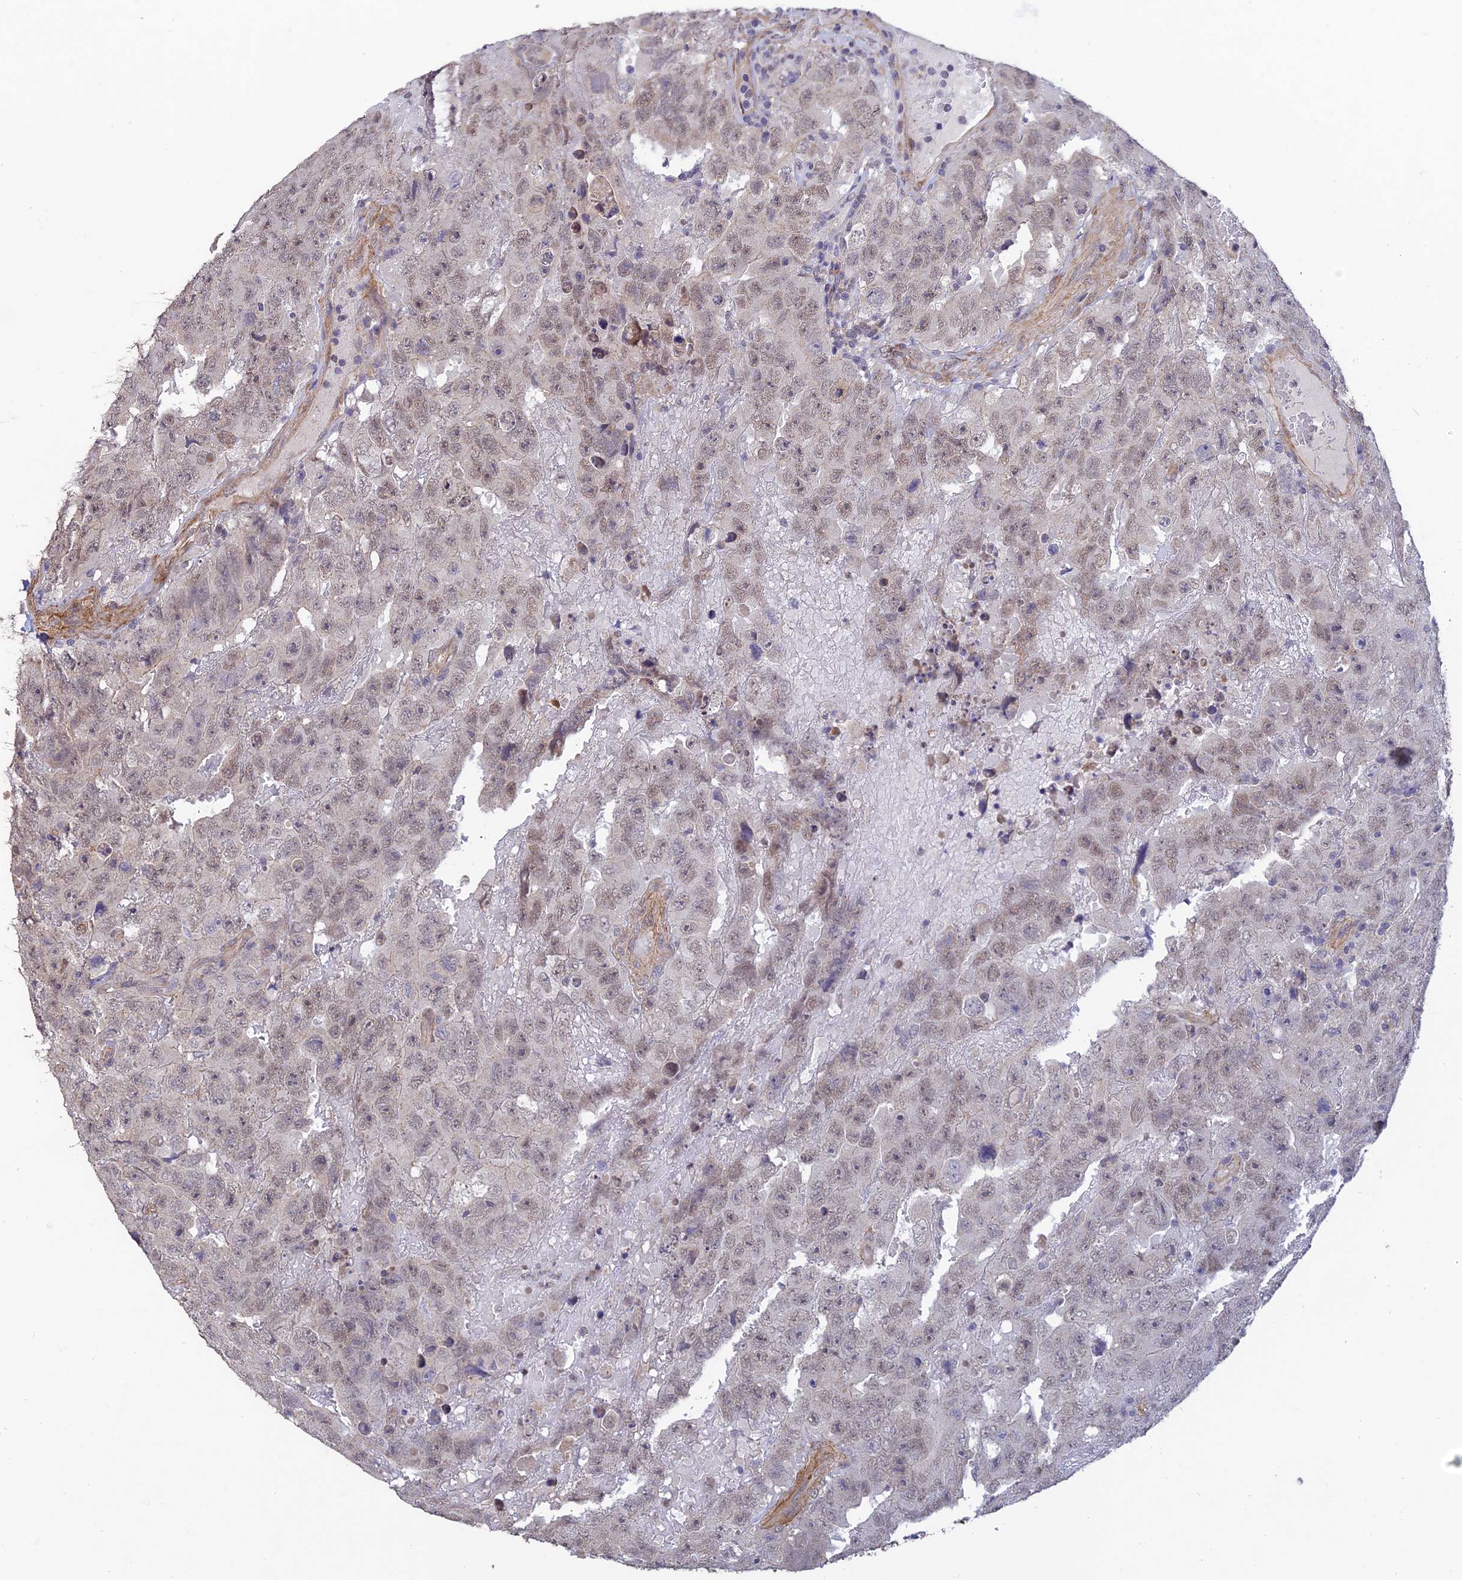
{"staining": {"intensity": "weak", "quantity": "<25%", "location": "nuclear"}, "tissue": "testis cancer", "cell_type": "Tumor cells", "image_type": "cancer", "snomed": [{"axis": "morphology", "description": "Carcinoma, Embryonal, NOS"}, {"axis": "topography", "description": "Testis"}], "caption": "This image is of embryonal carcinoma (testis) stained with immunohistochemistry to label a protein in brown with the nuclei are counter-stained blue. There is no expression in tumor cells. Brightfield microscopy of immunohistochemistry stained with DAB (brown) and hematoxylin (blue), captured at high magnification.", "gene": "PAGR1", "patient": {"sex": "male", "age": 45}}